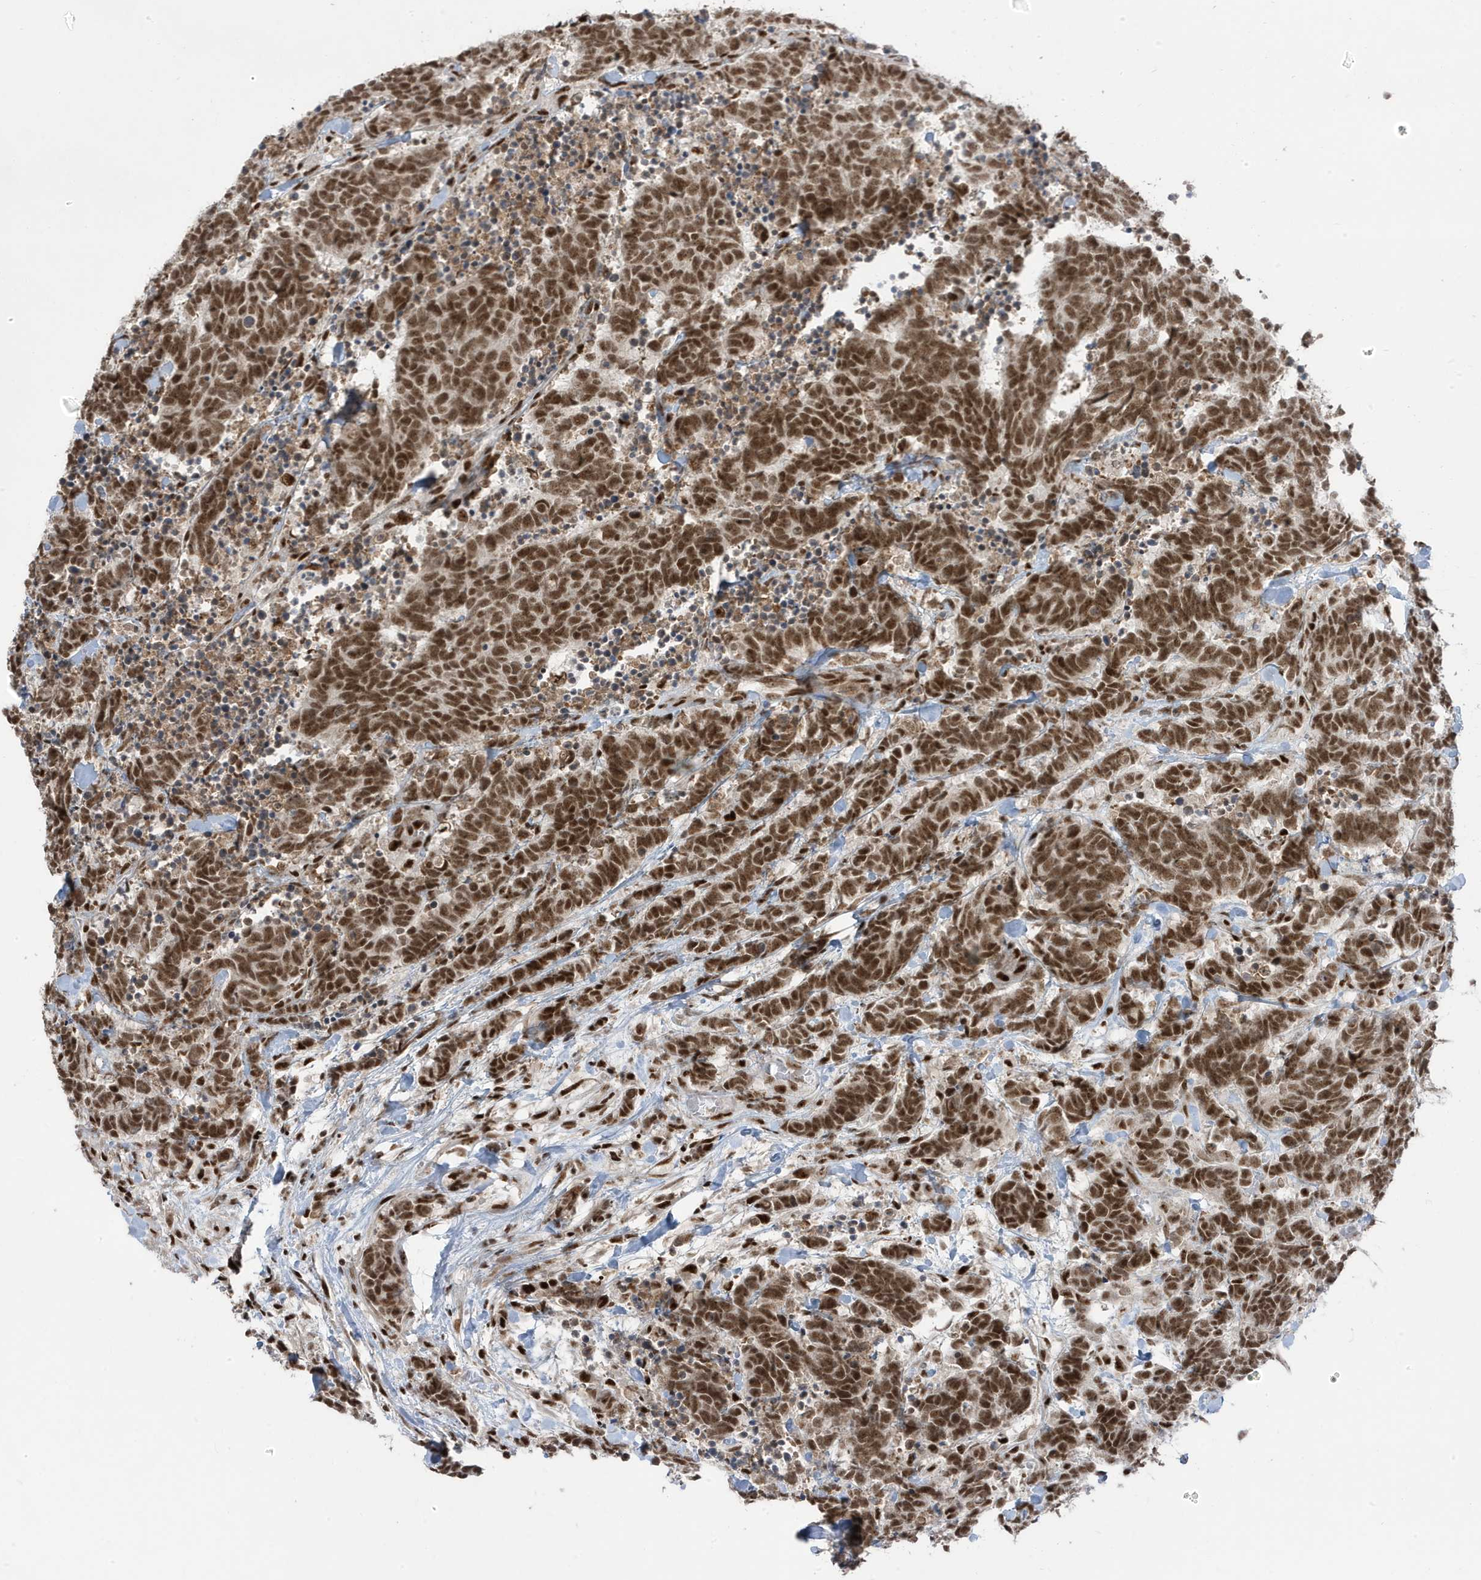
{"staining": {"intensity": "moderate", "quantity": ">75%", "location": "nuclear"}, "tissue": "carcinoid", "cell_type": "Tumor cells", "image_type": "cancer", "snomed": [{"axis": "morphology", "description": "Carcinoma, NOS"}, {"axis": "morphology", "description": "Carcinoid, malignant, NOS"}, {"axis": "topography", "description": "Urinary bladder"}], "caption": "About >75% of tumor cells in carcinoid (malignant) exhibit moderate nuclear protein expression as visualized by brown immunohistochemical staining.", "gene": "MTREX", "patient": {"sex": "male", "age": 57}}